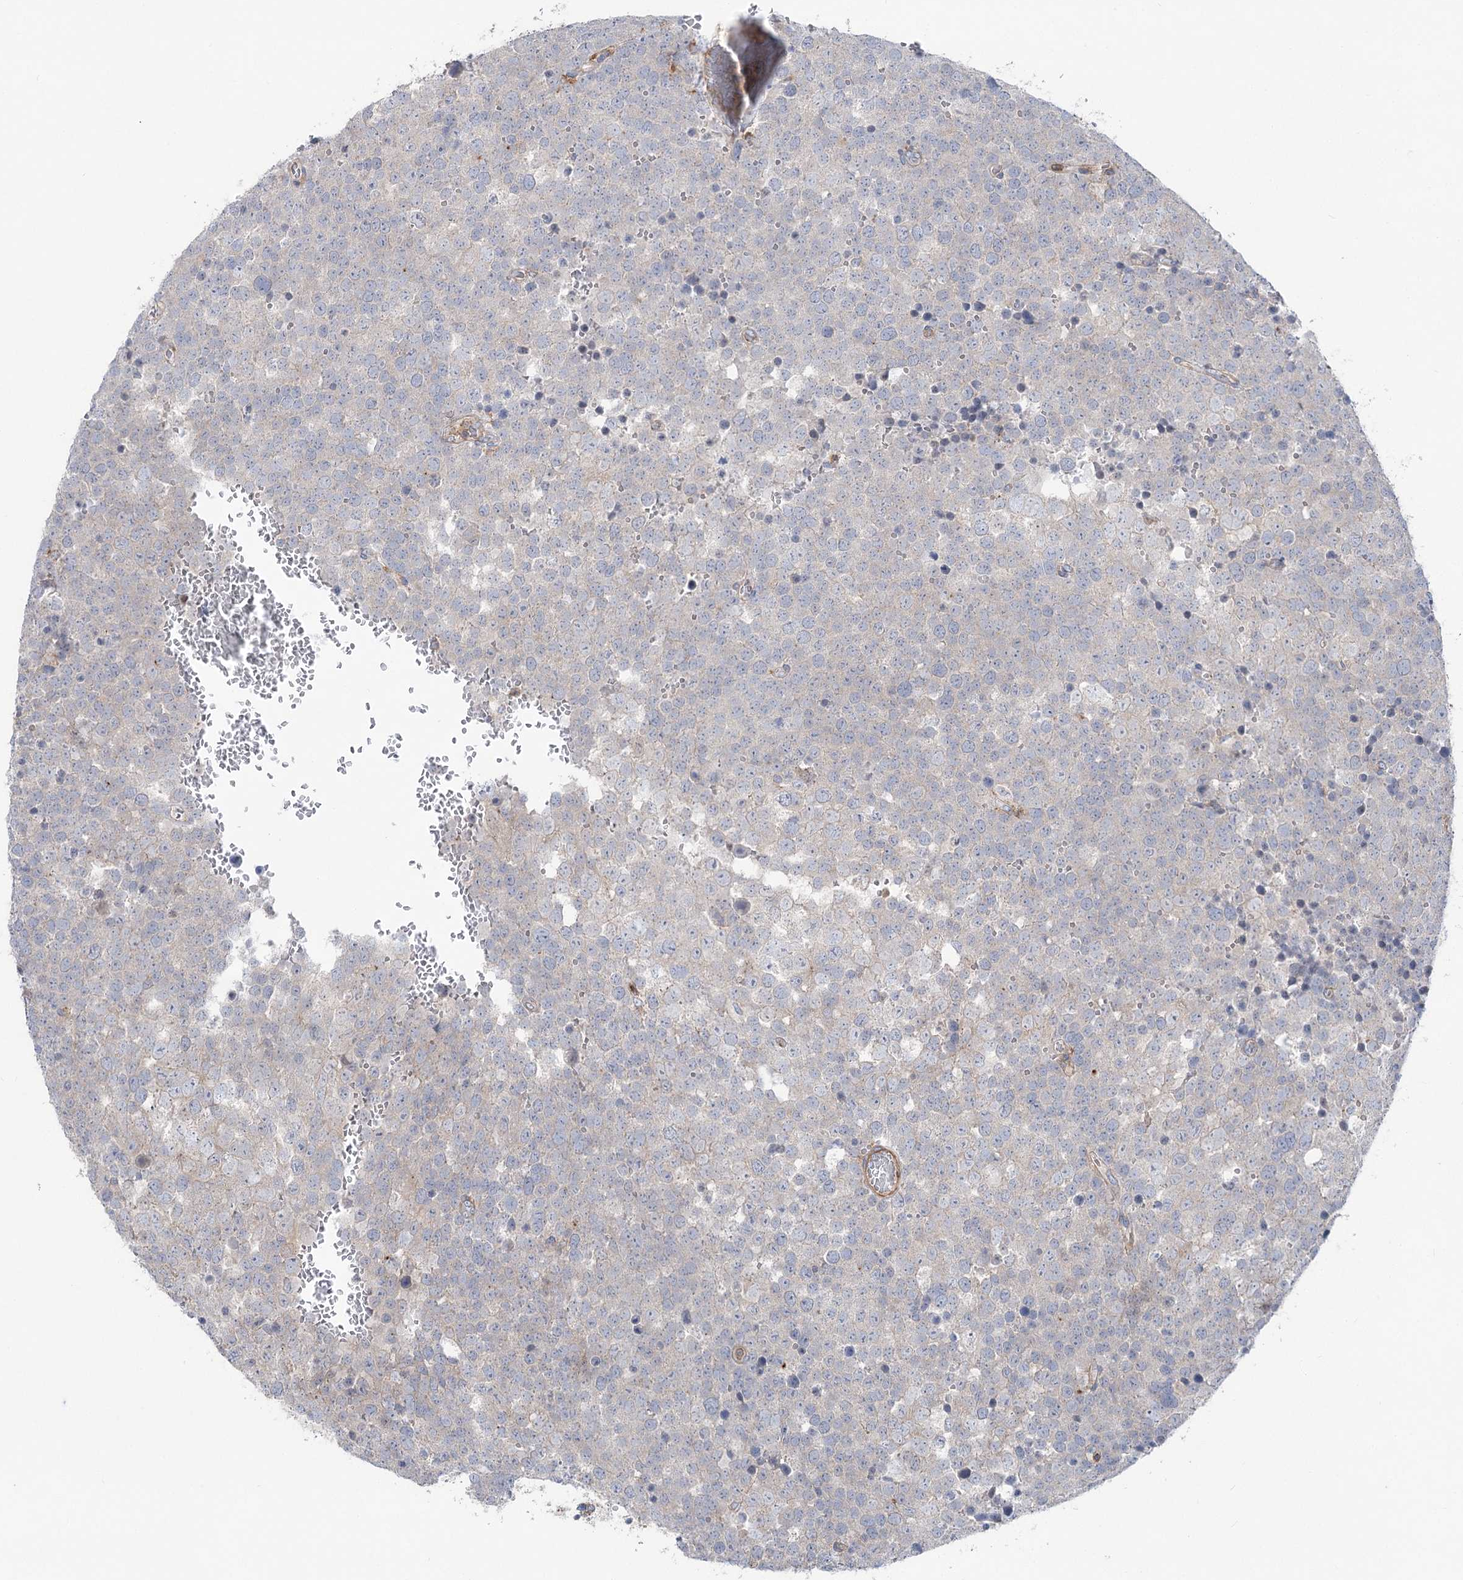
{"staining": {"intensity": "negative", "quantity": "none", "location": "none"}, "tissue": "testis cancer", "cell_type": "Tumor cells", "image_type": "cancer", "snomed": [{"axis": "morphology", "description": "Seminoma, NOS"}, {"axis": "topography", "description": "Testis"}], "caption": "High power microscopy micrograph of an IHC image of testis seminoma, revealing no significant positivity in tumor cells. (Brightfield microscopy of DAB immunohistochemistry at high magnification).", "gene": "LARP1B", "patient": {"sex": "male", "age": 71}}